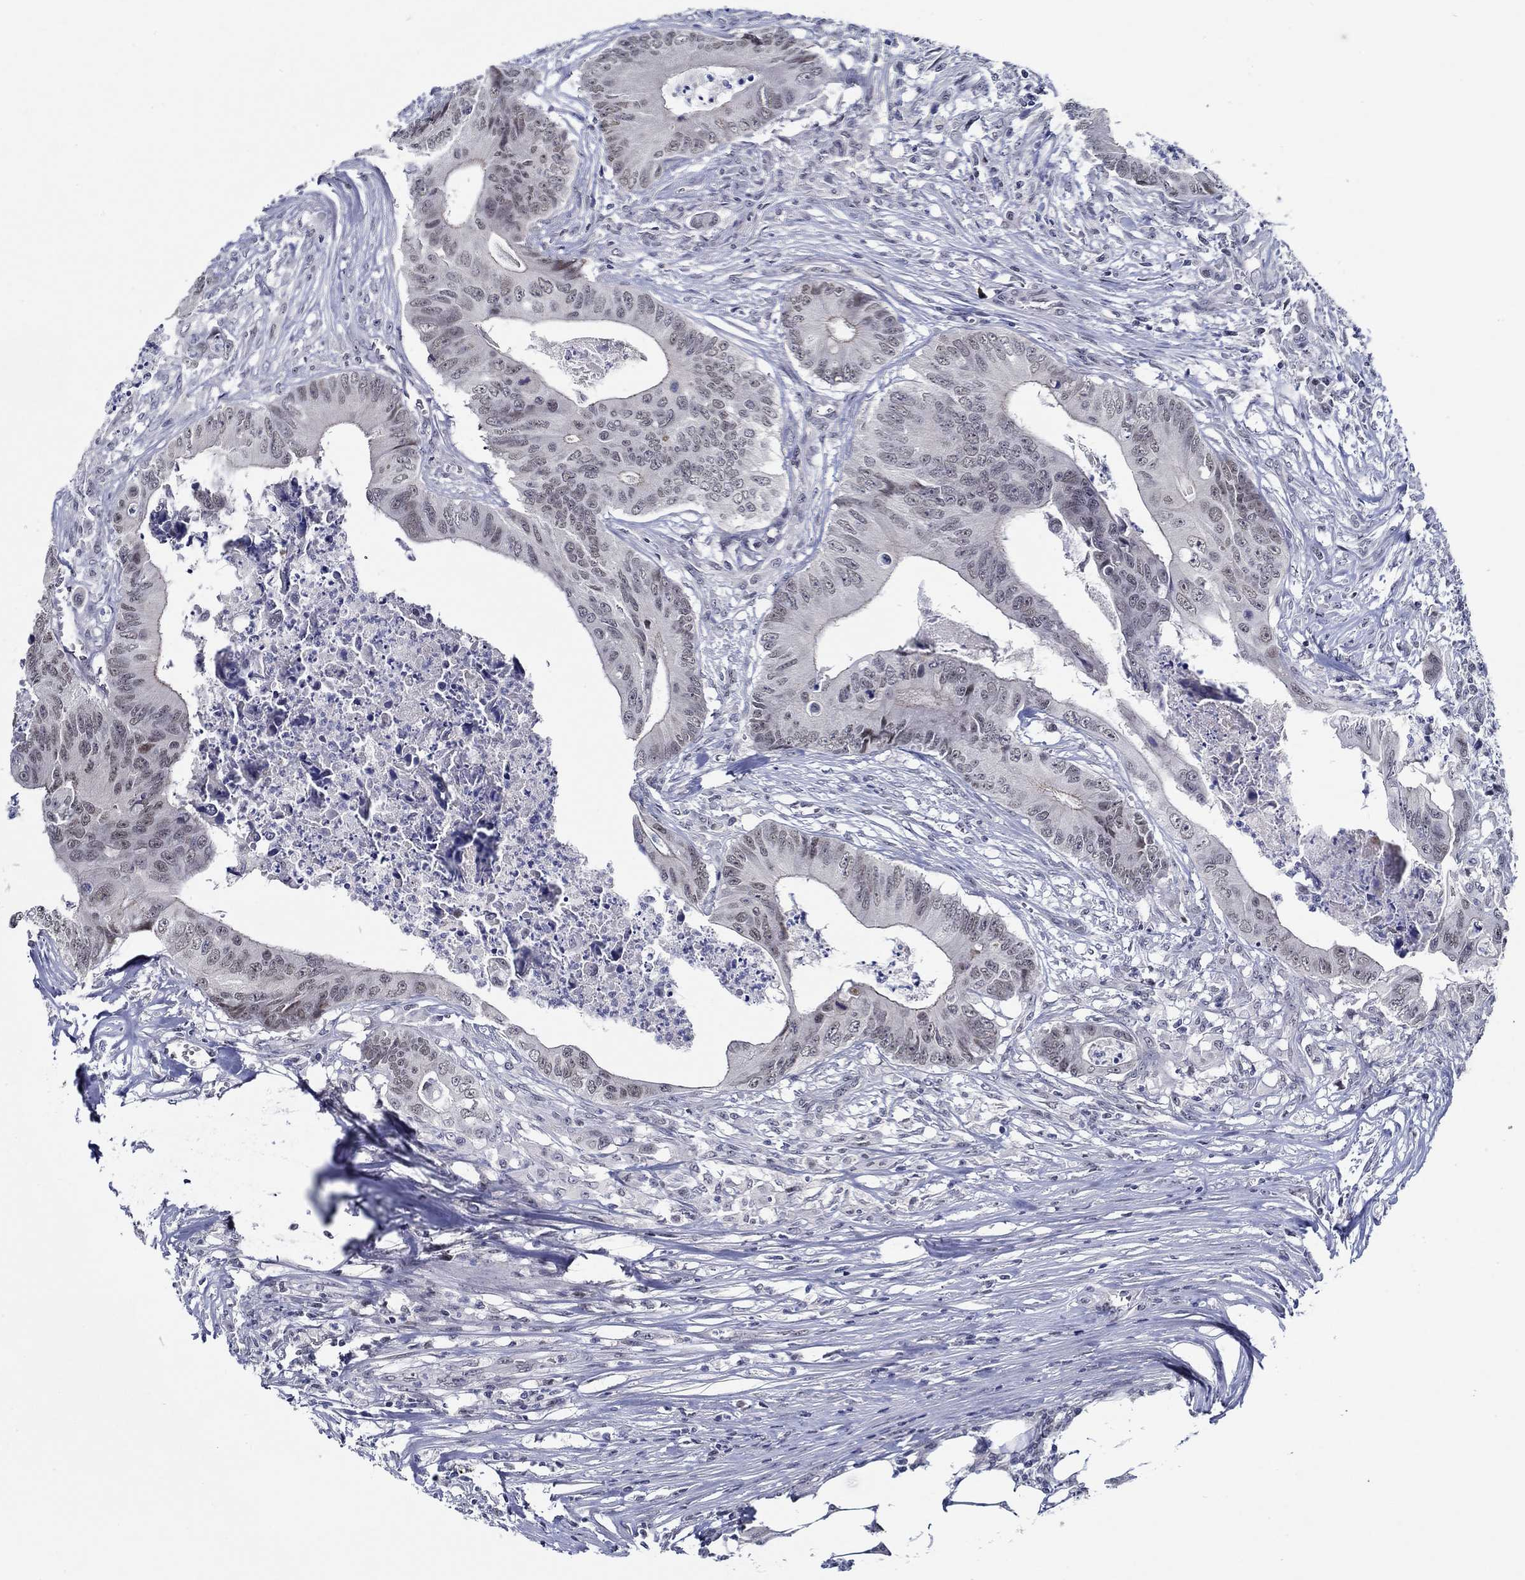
{"staining": {"intensity": "weak", "quantity": "<25%", "location": "nuclear"}, "tissue": "colorectal cancer", "cell_type": "Tumor cells", "image_type": "cancer", "snomed": [{"axis": "morphology", "description": "Adenocarcinoma, NOS"}, {"axis": "topography", "description": "Colon"}], "caption": "High magnification brightfield microscopy of colorectal adenocarcinoma stained with DAB (brown) and counterstained with hematoxylin (blue): tumor cells show no significant staining. (DAB immunohistochemistry (IHC) with hematoxylin counter stain).", "gene": "SLC34A1", "patient": {"sex": "male", "age": 84}}